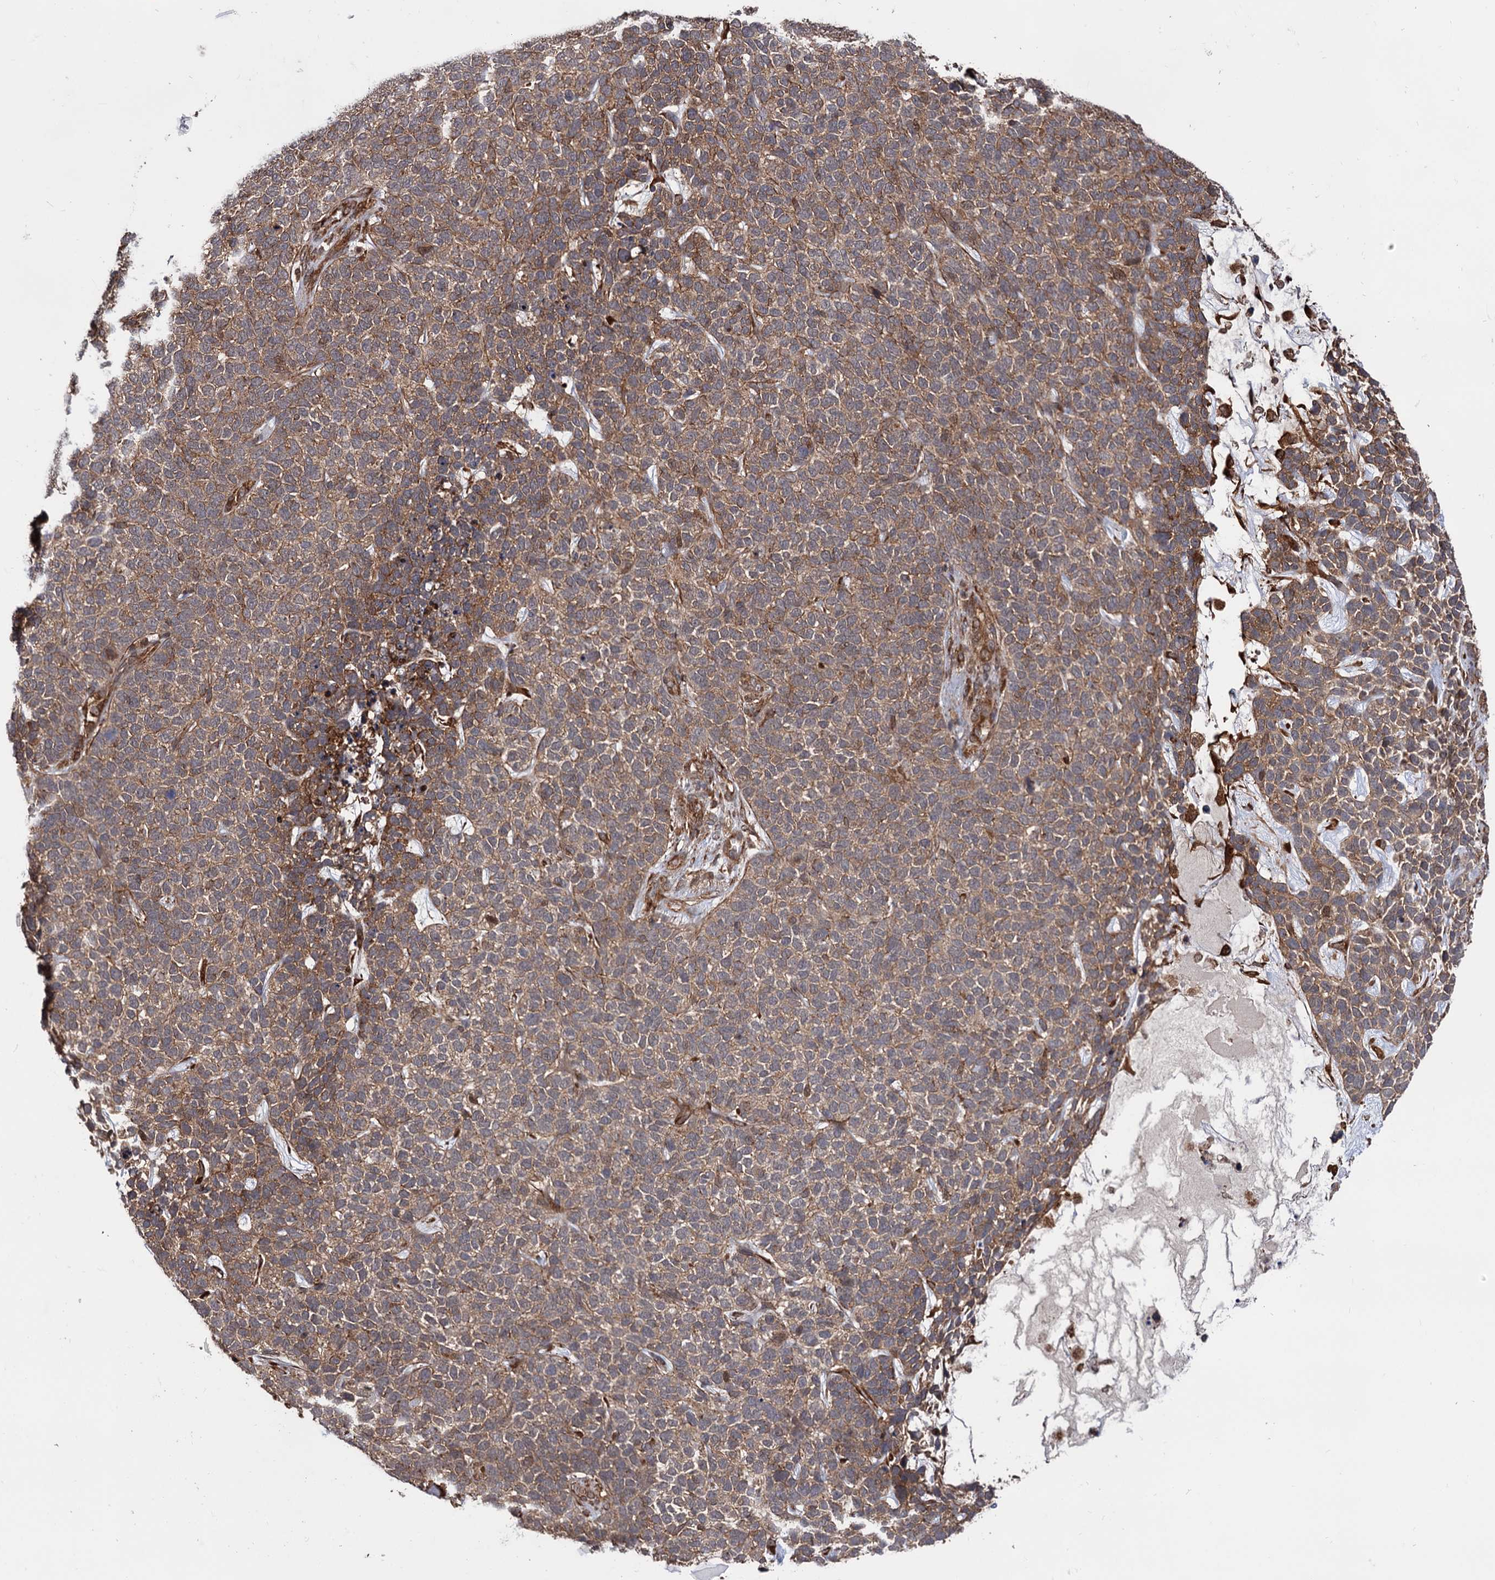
{"staining": {"intensity": "moderate", "quantity": ">75%", "location": "cytoplasmic/membranous"}, "tissue": "skin cancer", "cell_type": "Tumor cells", "image_type": "cancer", "snomed": [{"axis": "morphology", "description": "Basal cell carcinoma"}, {"axis": "topography", "description": "Skin"}], "caption": "Basal cell carcinoma (skin) was stained to show a protein in brown. There is medium levels of moderate cytoplasmic/membranous positivity in approximately >75% of tumor cells.", "gene": "ATP8B4", "patient": {"sex": "female", "age": 84}}